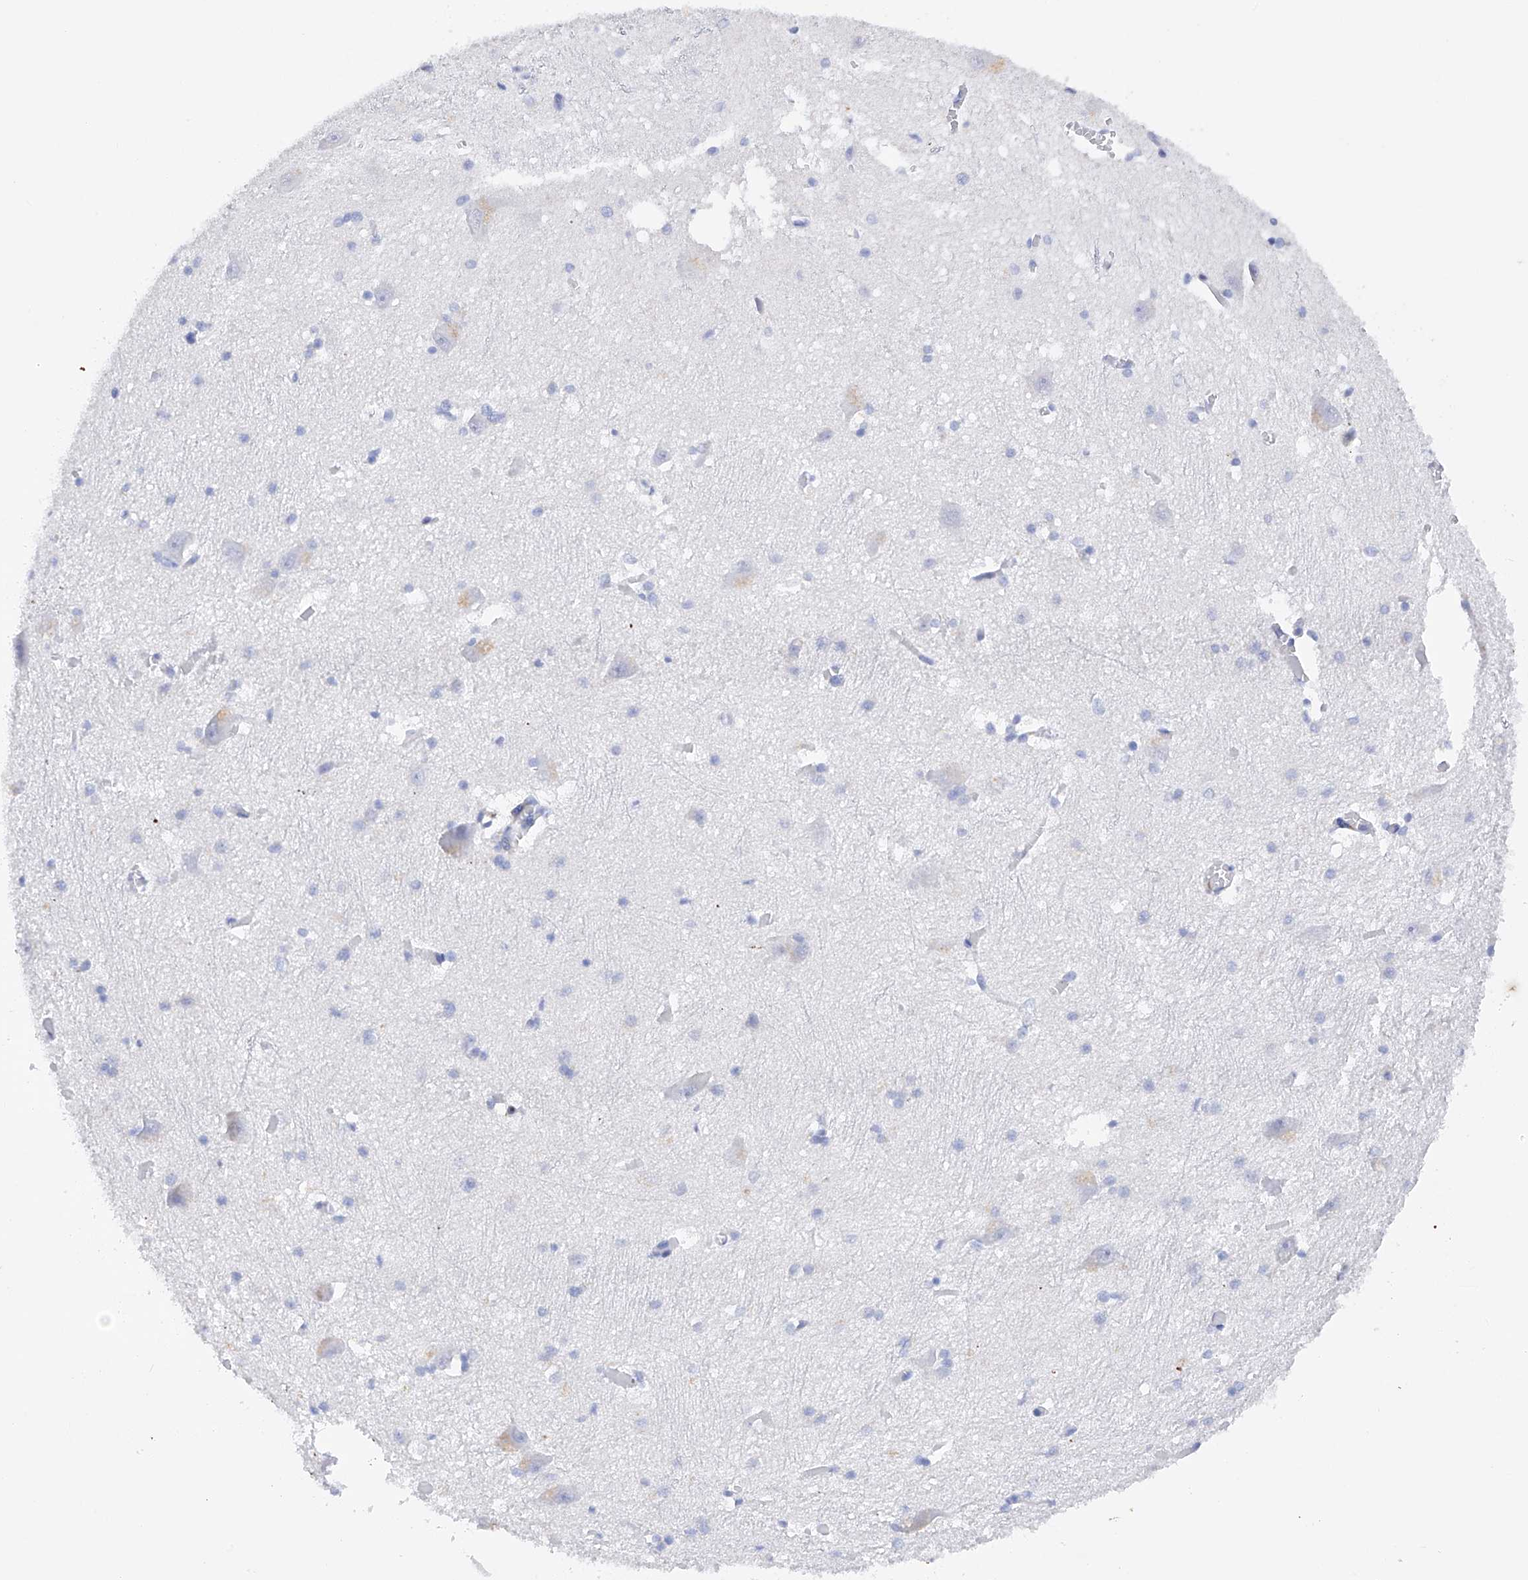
{"staining": {"intensity": "negative", "quantity": "none", "location": "none"}, "tissue": "caudate", "cell_type": "Glial cells", "image_type": "normal", "snomed": [{"axis": "morphology", "description": "Normal tissue, NOS"}, {"axis": "topography", "description": "Lateral ventricle wall"}], "caption": "High magnification brightfield microscopy of benign caudate stained with DAB (brown) and counterstained with hematoxylin (blue): glial cells show no significant positivity.", "gene": "PDIA5", "patient": {"sex": "male", "age": 37}}